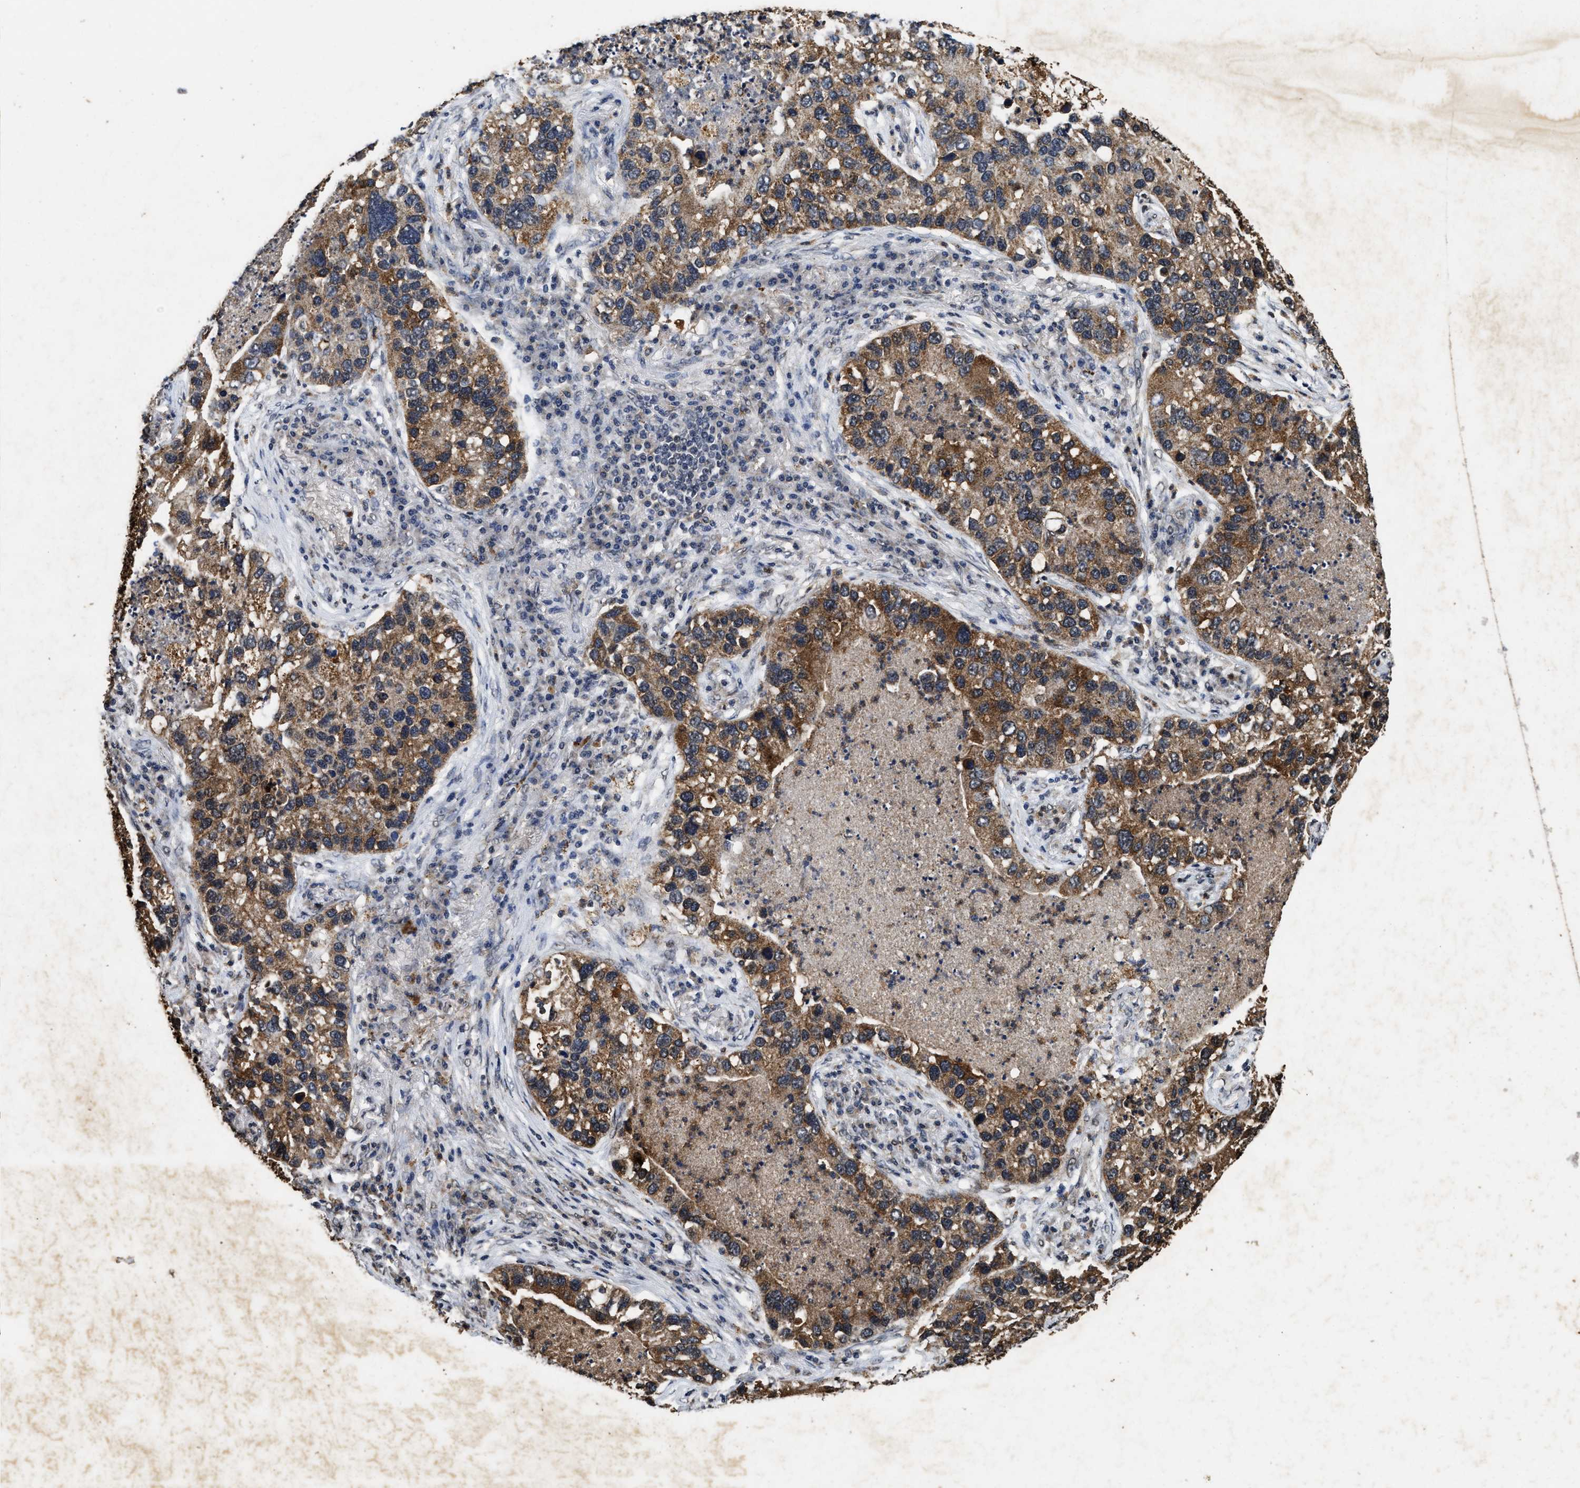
{"staining": {"intensity": "moderate", "quantity": ">75%", "location": "cytoplasmic/membranous"}, "tissue": "lung cancer", "cell_type": "Tumor cells", "image_type": "cancer", "snomed": [{"axis": "morphology", "description": "Normal tissue, NOS"}, {"axis": "morphology", "description": "Adenocarcinoma, NOS"}, {"axis": "topography", "description": "Bronchus"}, {"axis": "topography", "description": "Lung"}], "caption": "About >75% of tumor cells in adenocarcinoma (lung) display moderate cytoplasmic/membranous protein staining as visualized by brown immunohistochemical staining.", "gene": "ACOX1", "patient": {"sex": "male", "age": 54}}